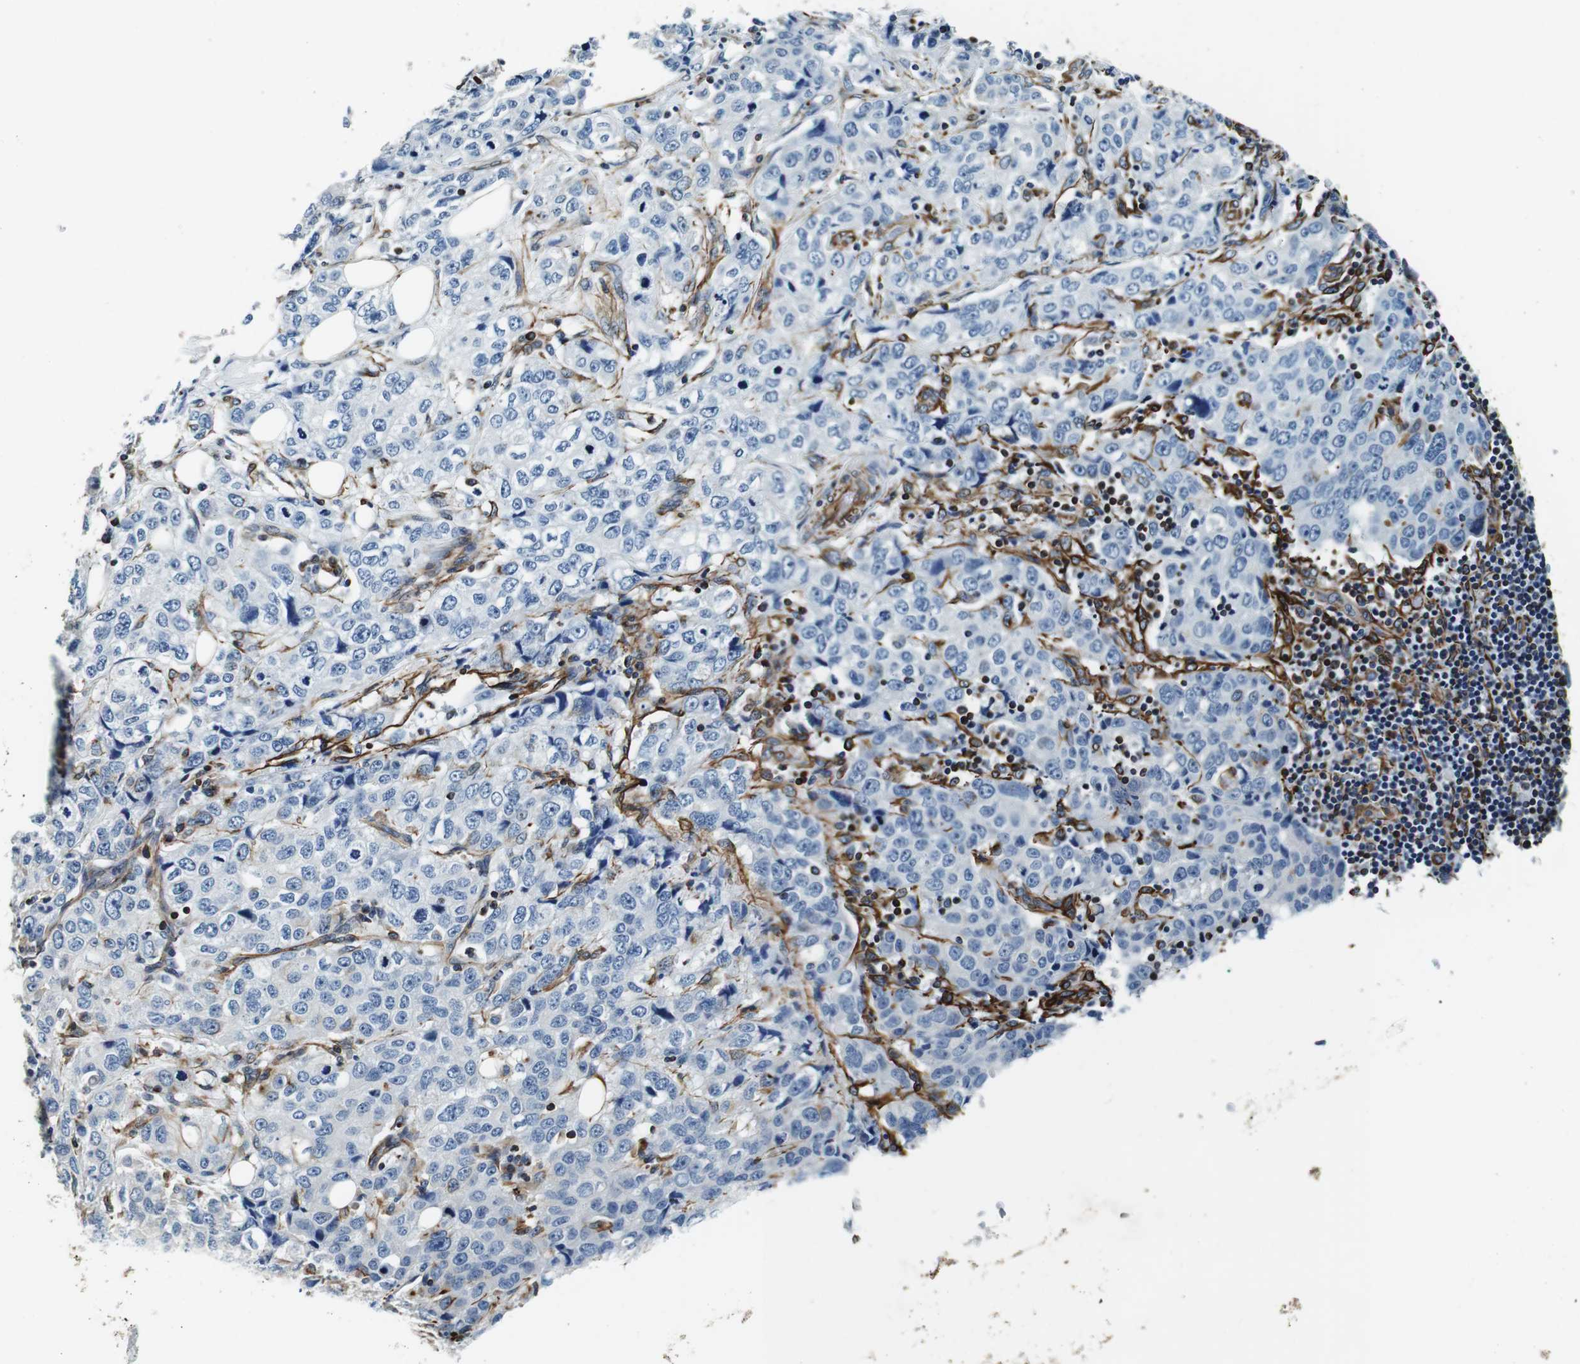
{"staining": {"intensity": "negative", "quantity": "none", "location": "none"}, "tissue": "stomach cancer", "cell_type": "Tumor cells", "image_type": "cancer", "snomed": [{"axis": "morphology", "description": "Adenocarcinoma, NOS"}, {"axis": "topography", "description": "Stomach"}], "caption": "Immunohistochemistry (IHC) of stomach adenocarcinoma reveals no positivity in tumor cells.", "gene": "GJE1", "patient": {"sex": "male", "age": 48}}